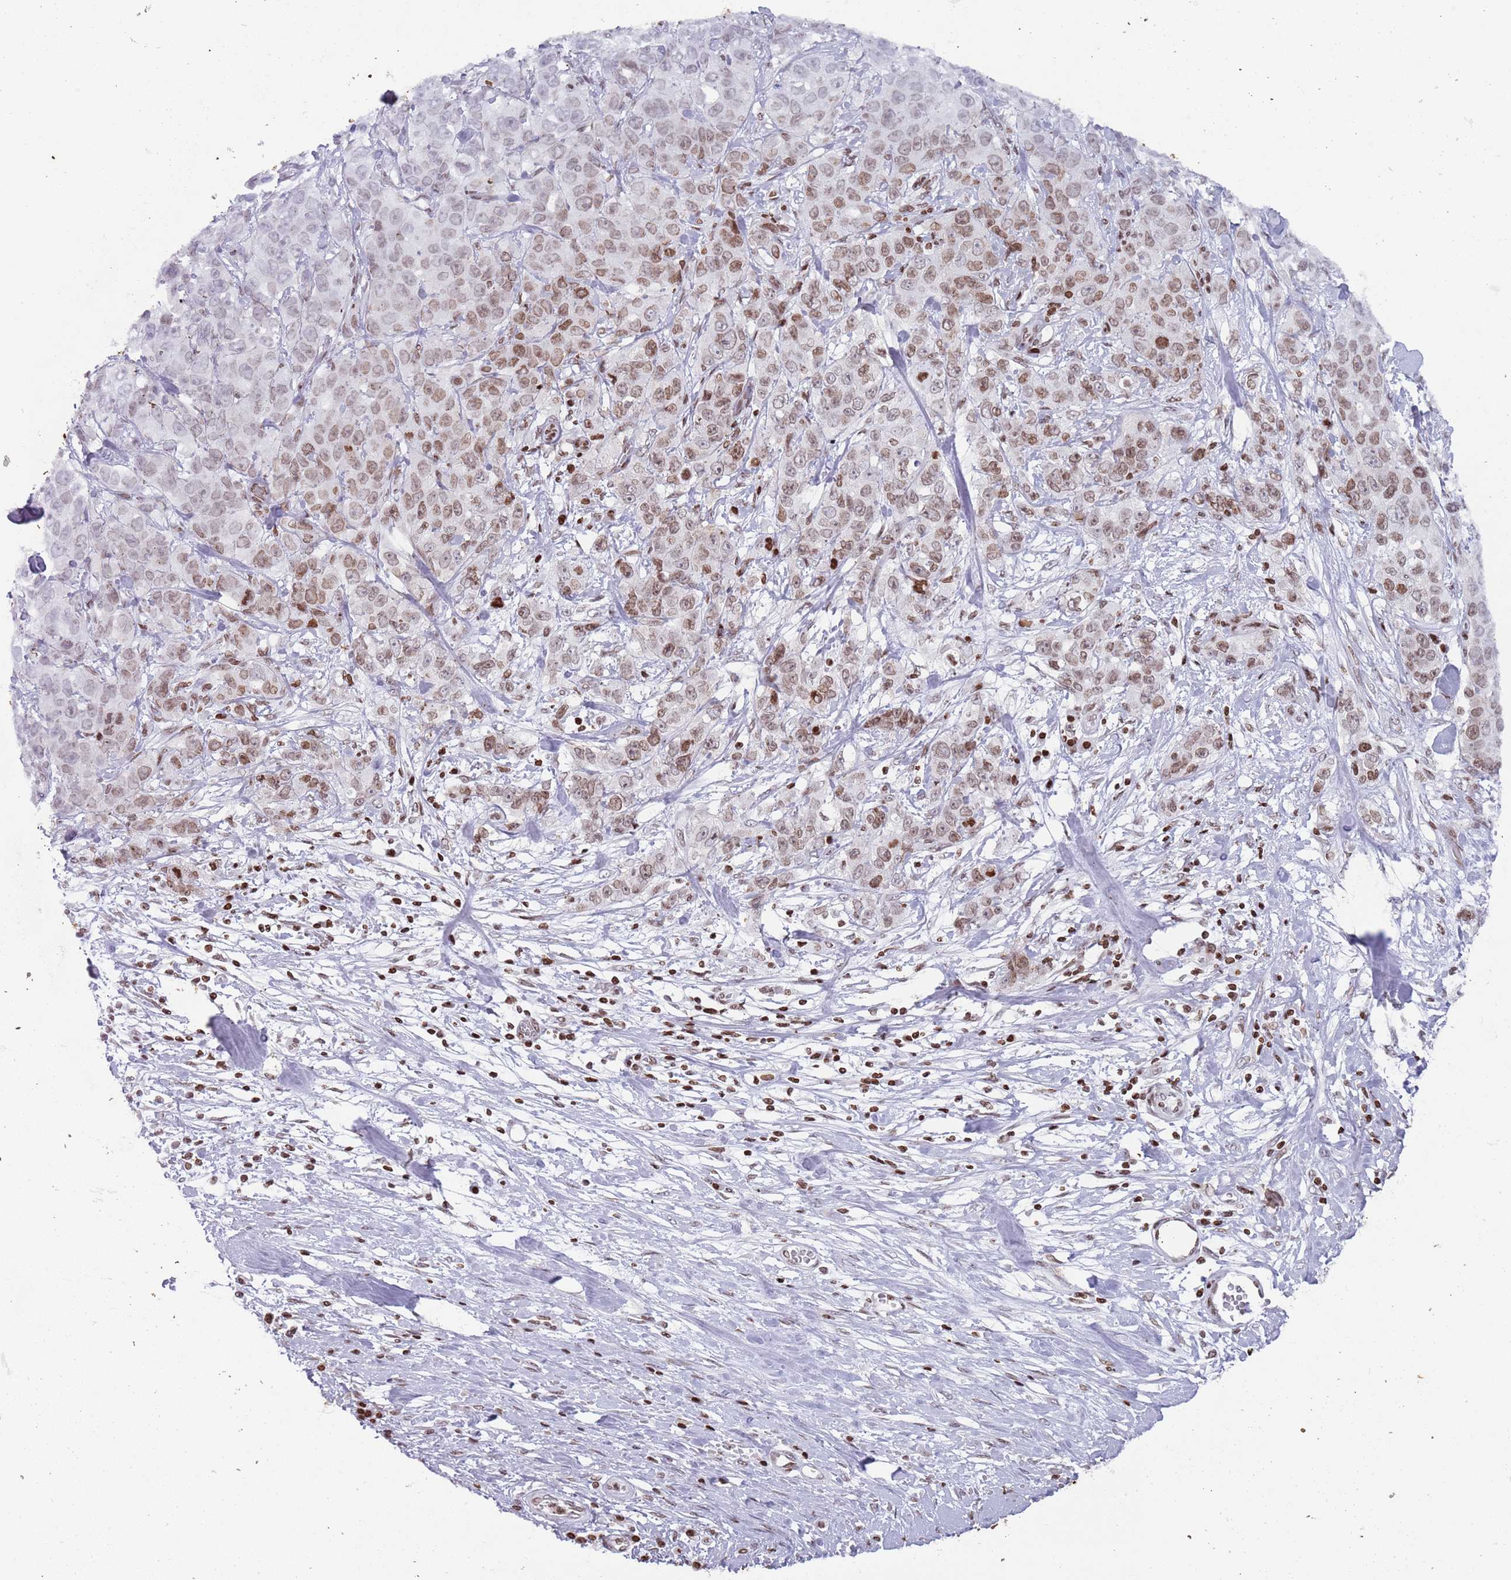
{"staining": {"intensity": "moderate", "quantity": "25%-75%", "location": "nuclear"}, "tissue": "stomach cancer", "cell_type": "Tumor cells", "image_type": "cancer", "snomed": [{"axis": "morphology", "description": "Adenocarcinoma, NOS"}, {"axis": "topography", "description": "Stomach"}], "caption": "Immunohistochemical staining of human stomach cancer displays medium levels of moderate nuclear protein staining in about 25%-75% of tumor cells.", "gene": "HDAC8", "patient": {"sex": "male", "age": 48}}